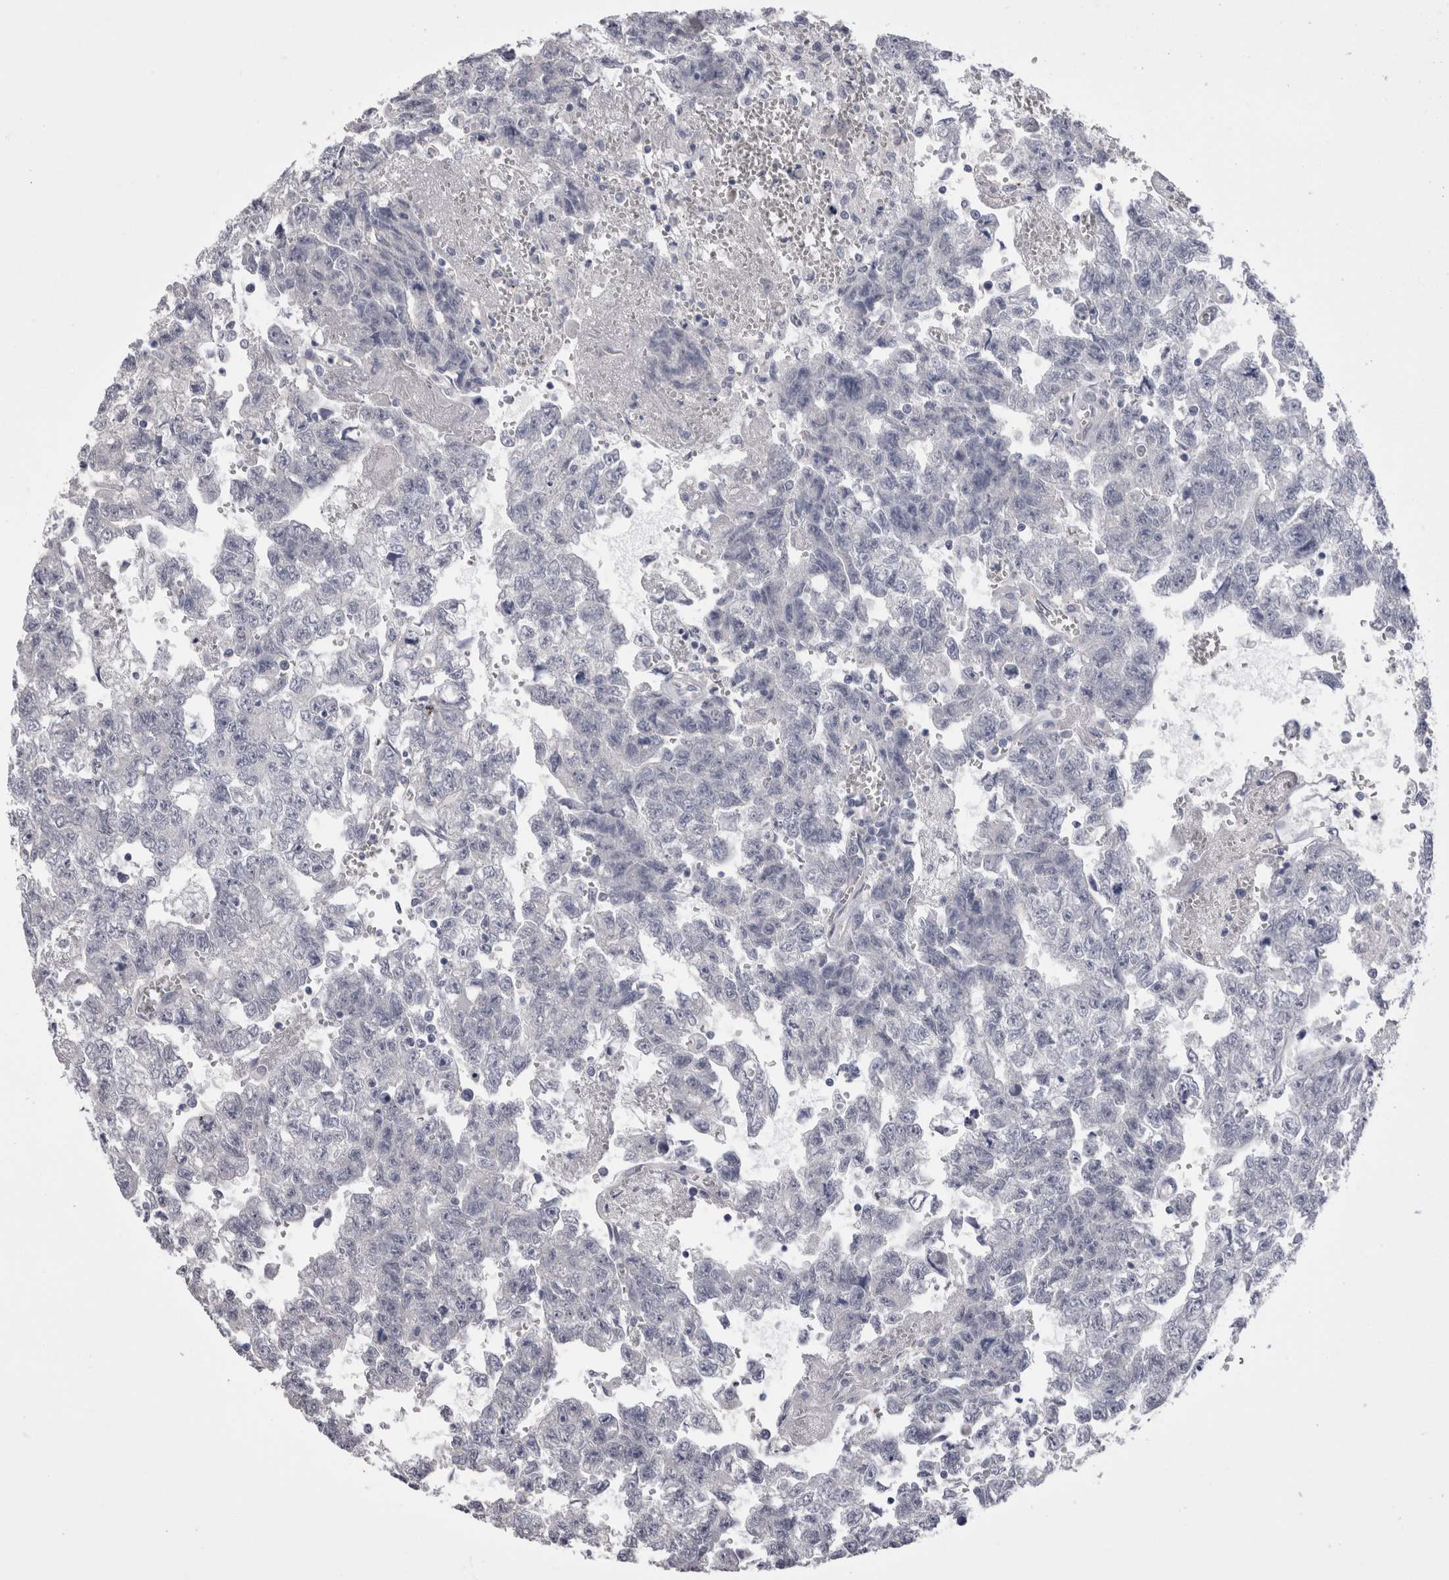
{"staining": {"intensity": "negative", "quantity": "none", "location": "none"}, "tissue": "testis cancer", "cell_type": "Tumor cells", "image_type": "cancer", "snomed": [{"axis": "morphology", "description": "Seminoma, NOS"}, {"axis": "morphology", "description": "Carcinoma, Embryonal, NOS"}, {"axis": "topography", "description": "Testis"}], "caption": "High power microscopy histopathology image of an immunohistochemistry photomicrograph of testis cancer, revealing no significant positivity in tumor cells. The staining was performed using DAB (3,3'-diaminobenzidine) to visualize the protein expression in brown, while the nuclei were stained in blue with hematoxylin (Magnification: 20x).", "gene": "CDHR5", "patient": {"sex": "male", "age": 38}}